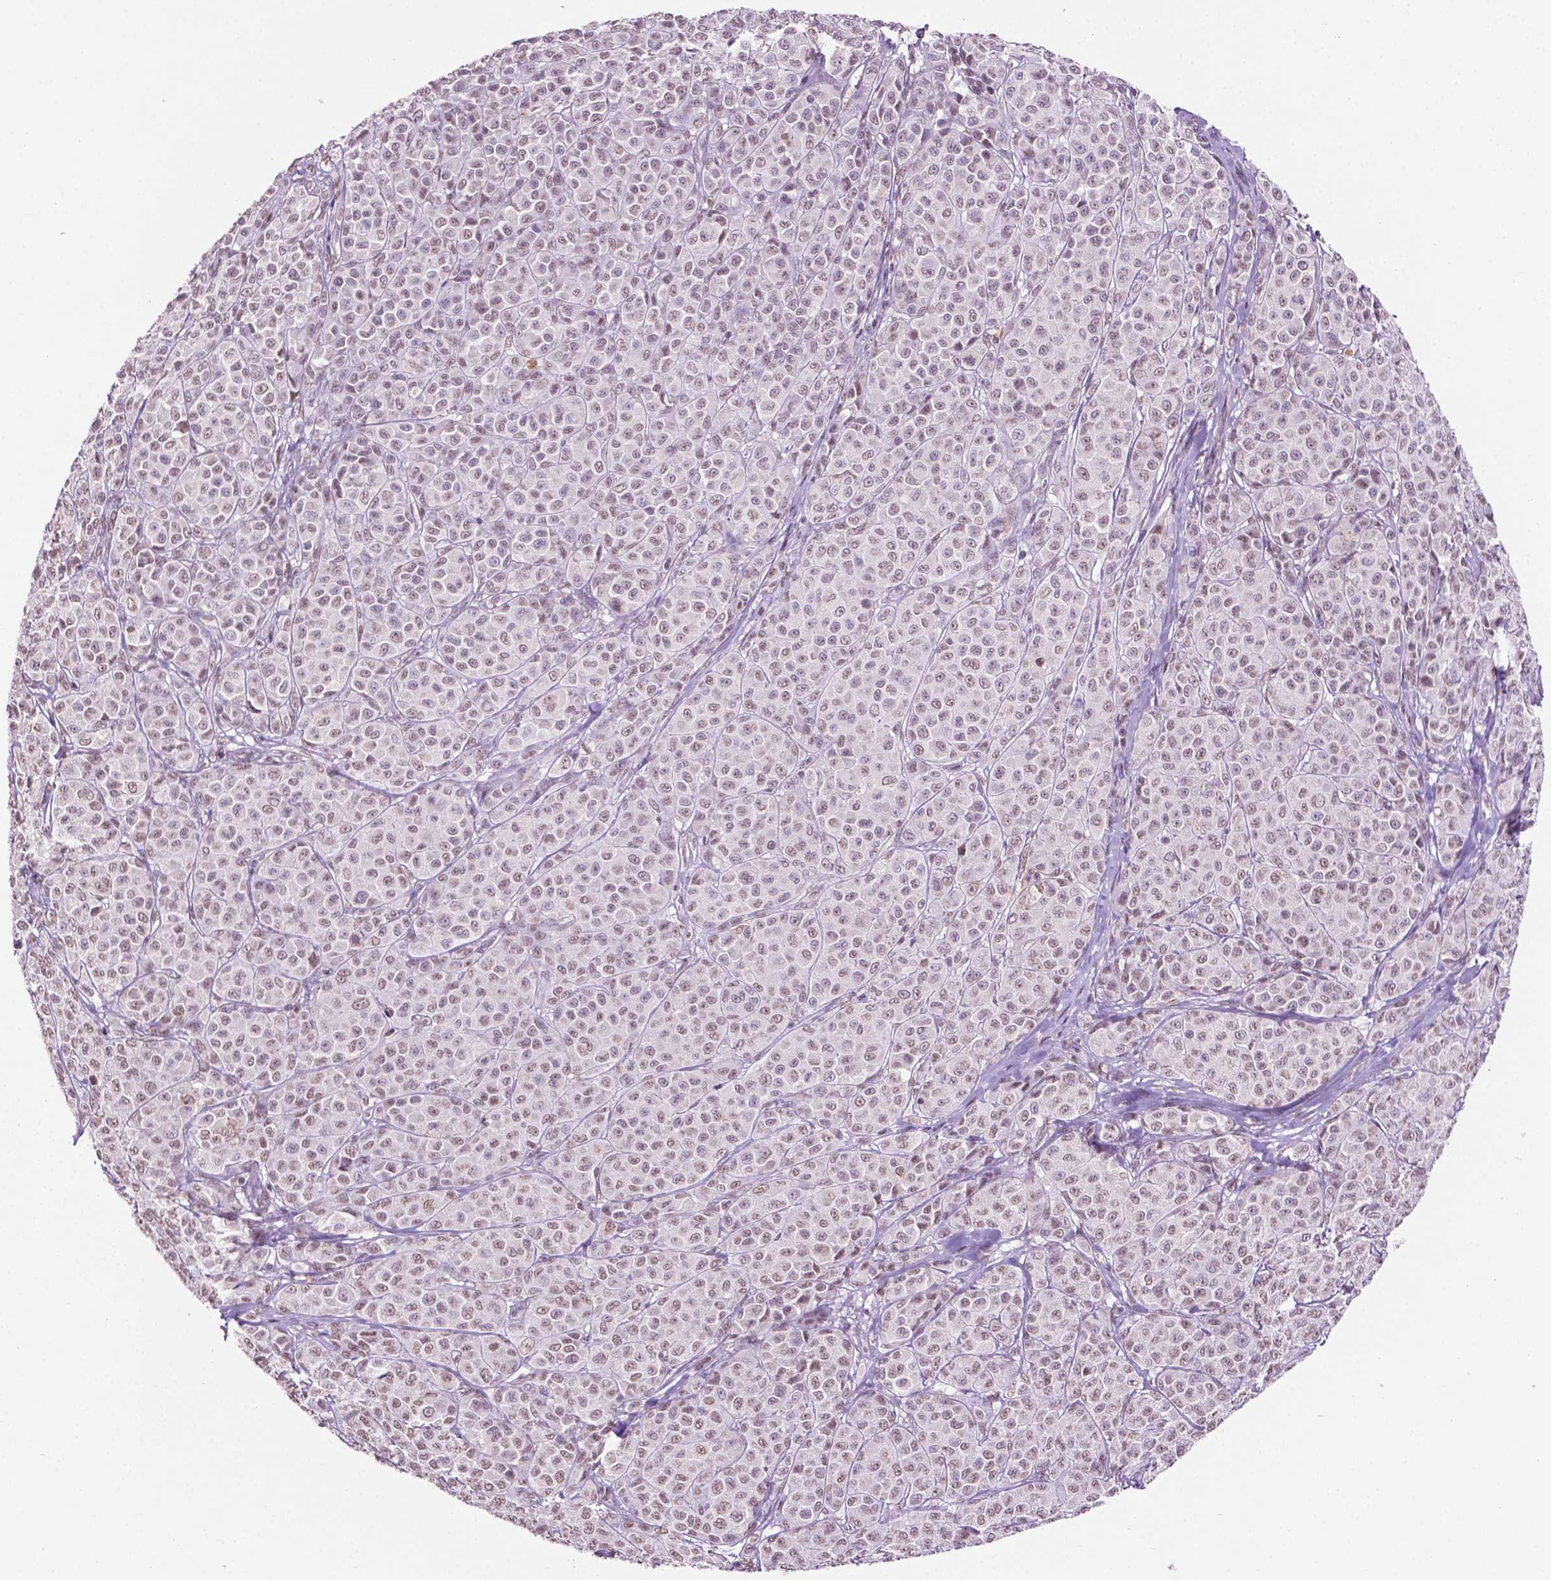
{"staining": {"intensity": "weak", "quantity": ">75%", "location": "nuclear"}, "tissue": "melanoma", "cell_type": "Tumor cells", "image_type": "cancer", "snomed": [{"axis": "morphology", "description": "Malignant melanoma, NOS"}, {"axis": "topography", "description": "Skin"}], "caption": "DAB (3,3'-diaminobenzidine) immunohistochemical staining of human melanoma shows weak nuclear protein expression in about >75% of tumor cells. (DAB (3,3'-diaminobenzidine) = brown stain, brightfield microscopy at high magnification).", "gene": "PTPN6", "patient": {"sex": "male", "age": 89}}